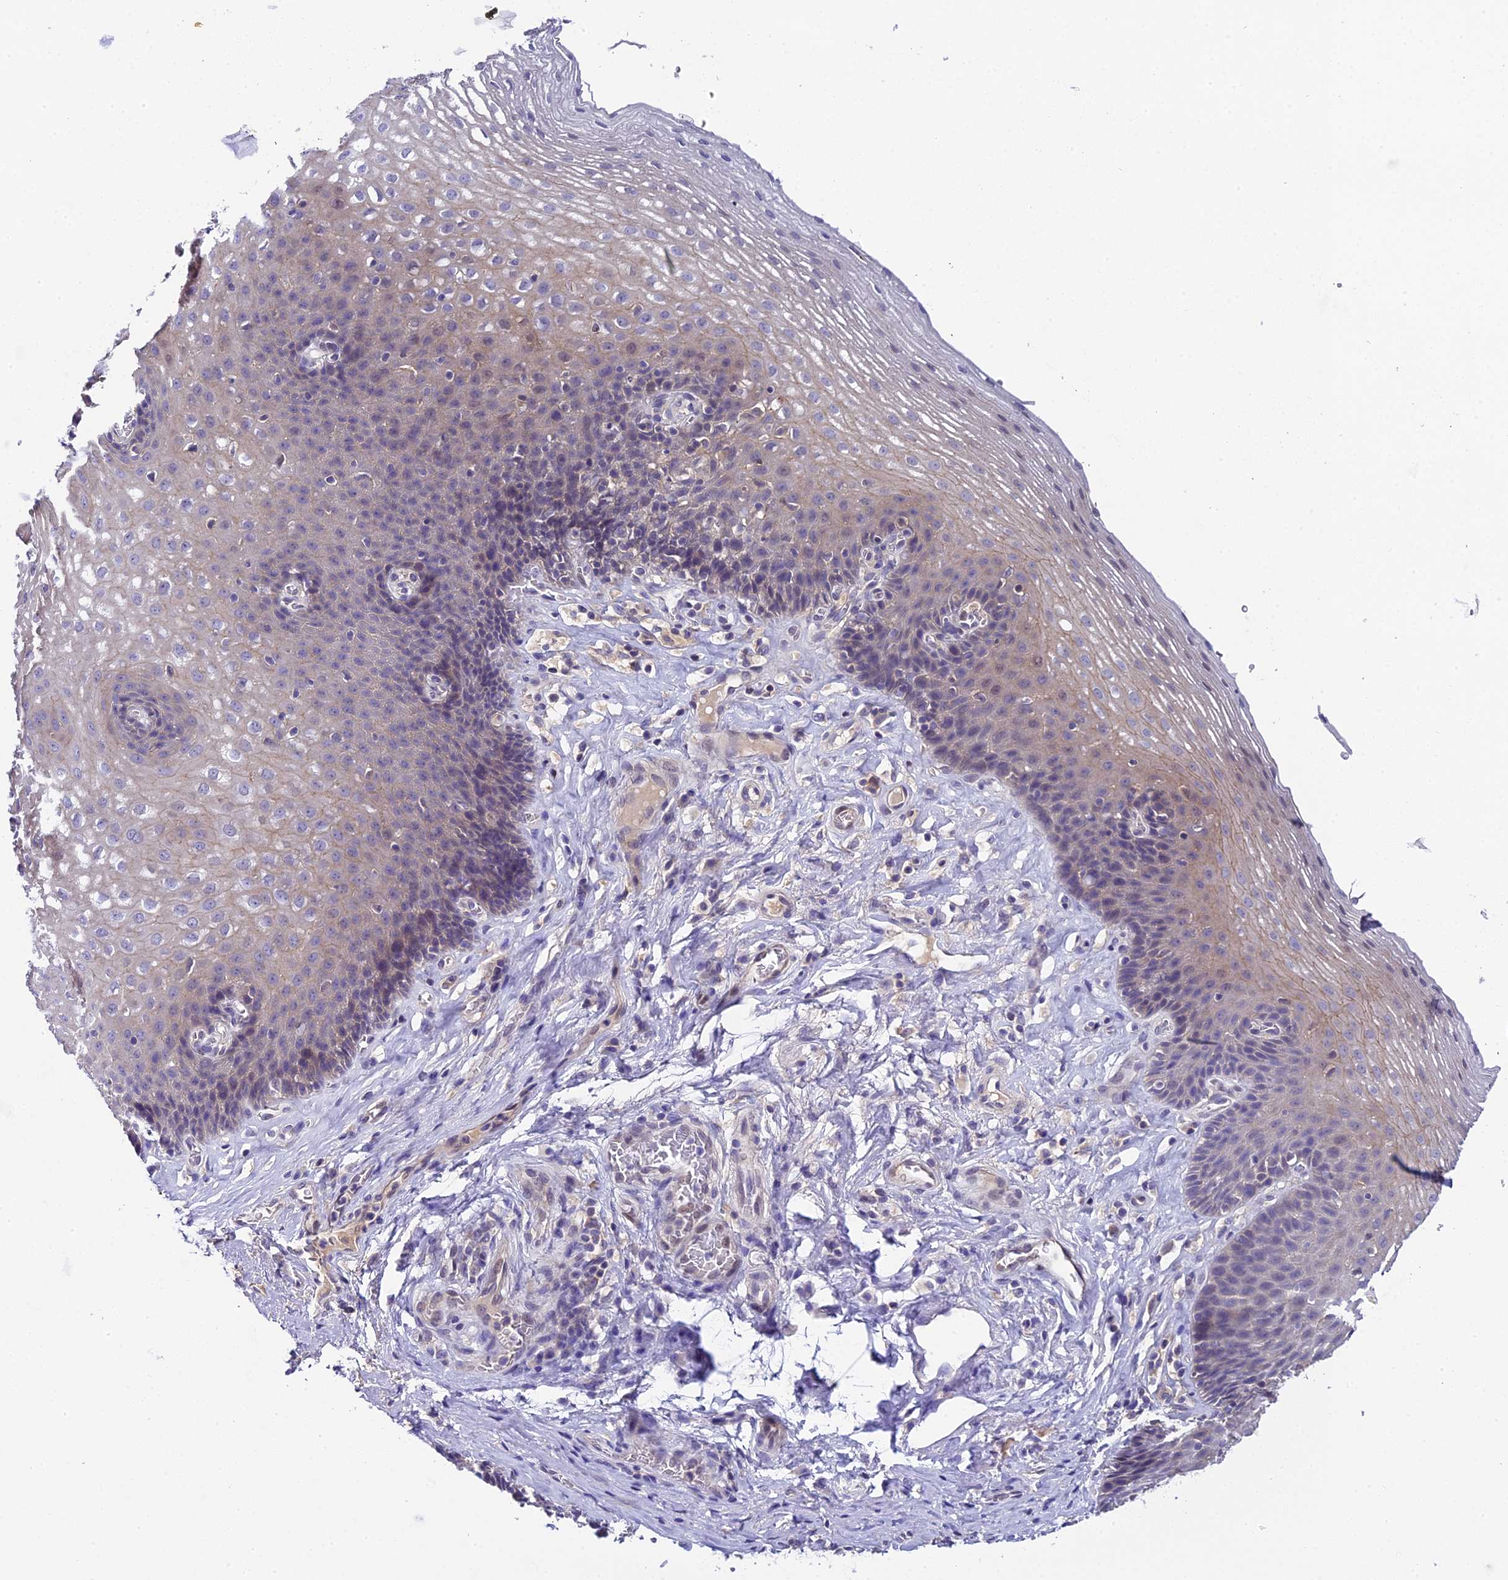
{"staining": {"intensity": "weak", "quantity": "<25%", "location": "cytoplasmic/membranous"}, "tissue": "esophagus", "cell_type": "Squamous epithelial cells", "image_type": "normal", "snomed": [{"axis": "morphology", "description": "Normal tissue, NOS"}, {"axis": "topography", "description": "Esophagus"}], "caption": "The micrograph demonstrates no significant staining in squamous epithelial cells of esophagus. The staining is performed using DAB (3,3'-diaminobenzidine) brown chromogen with nuclei counter-stained in using hematoxylin.", "gene": "ENKD1", "patient": {"sex": "female", "age": 66}}